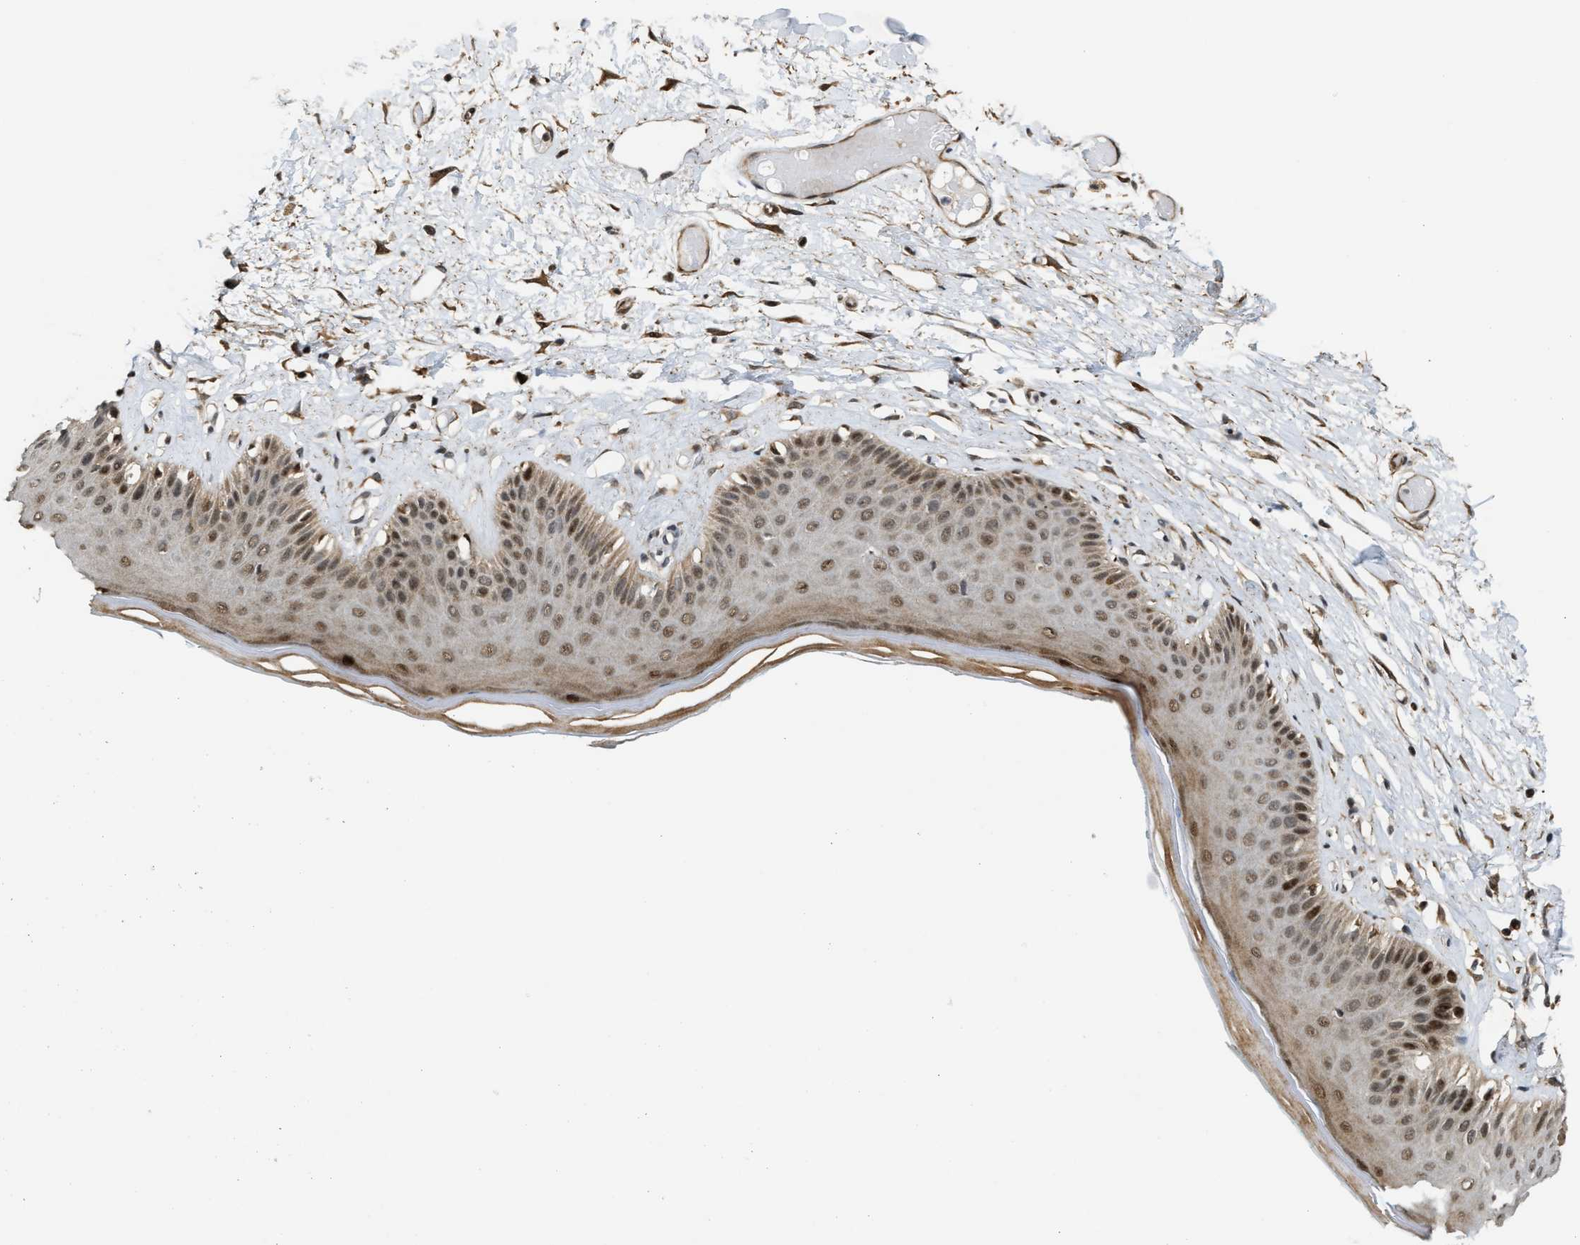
{"staining": {"intensity": "strong", "quantity": ">75%", "location": "cytoplasmic/membranous,nuclear"}, "tissue": "skin", "cell_type": "Epidermal cells", "image_type": "normal", "snomed": [{"axis": "morphology", "description": "Normal tissue, NOS"}, {"axis": "topography", "description": "Vulva"}], "caption": "Protein expression analysis of benign skin demonstrates strong cytoplasmic/membranous,nuclear staining in approximately >75% of epidermal cells. The protein of interest is stained brown, and the nuclei are stained in blue (DAB (3,3'-diaminobenzidine) IHC with brightfield microscopy, high magnification).", "gene": "ZNF250", "patient": {"sex": "female", "age": 73}}